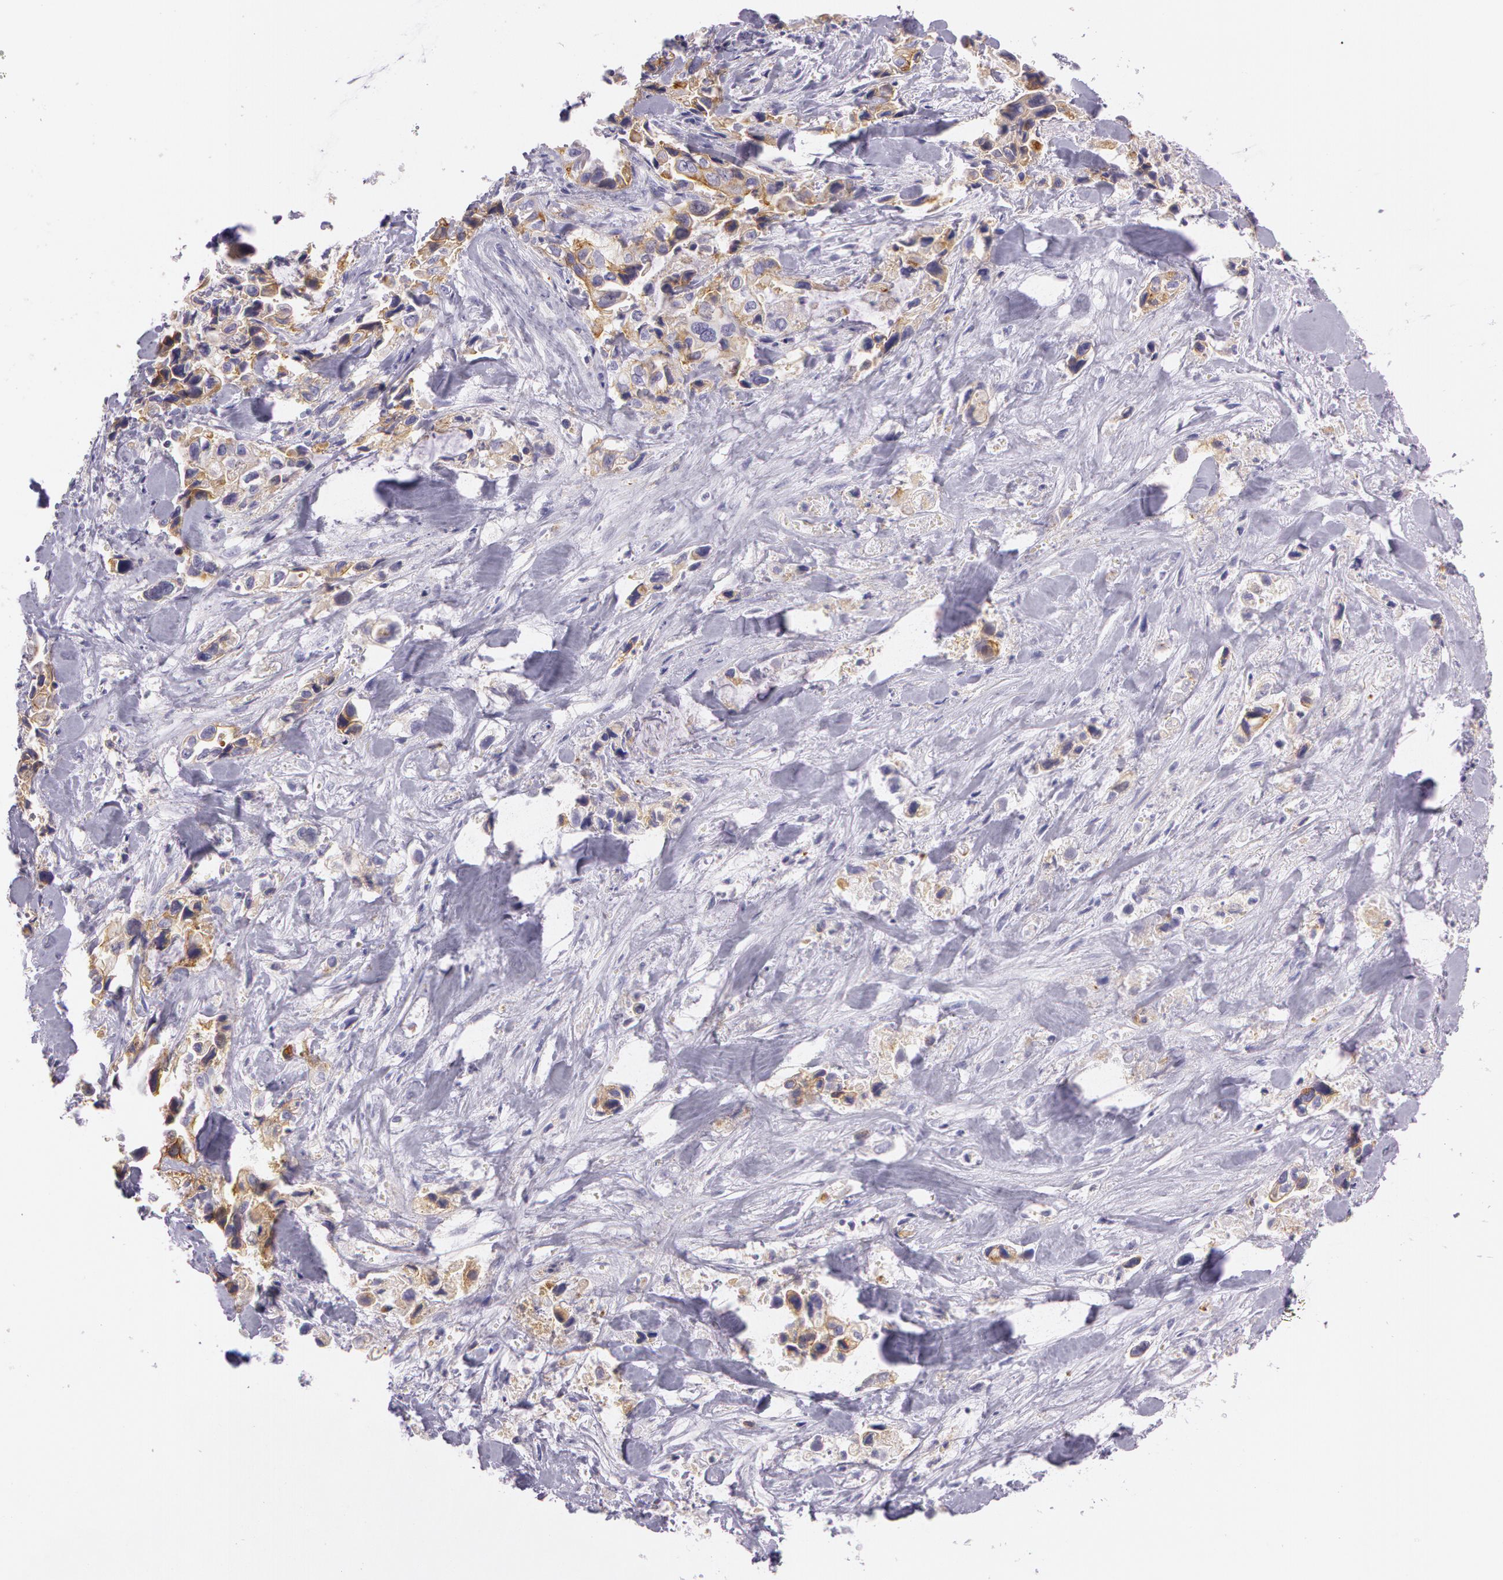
{"staining": {"intensity": "weak", "quantity": ">75%", "location": "cytoplasmic/membranous"}, "tissue": "pancreatic cancer", "cell_type": "Tumor cells", "image_type": "cancer", "snomed": [{"axis": "morphology", "description": "Adenocarcinoma, NOS"}, {"axis": "topography", "description": "Pancreas"}], "caption": "Adenocarcinoma (pancreatic) stained with a brown dye reveals weak cytoplasmic/membranous positive positivity in about >75% of tumor cells.", "gene": "LY75", "patient": {"sex": "male", "age": 69}}